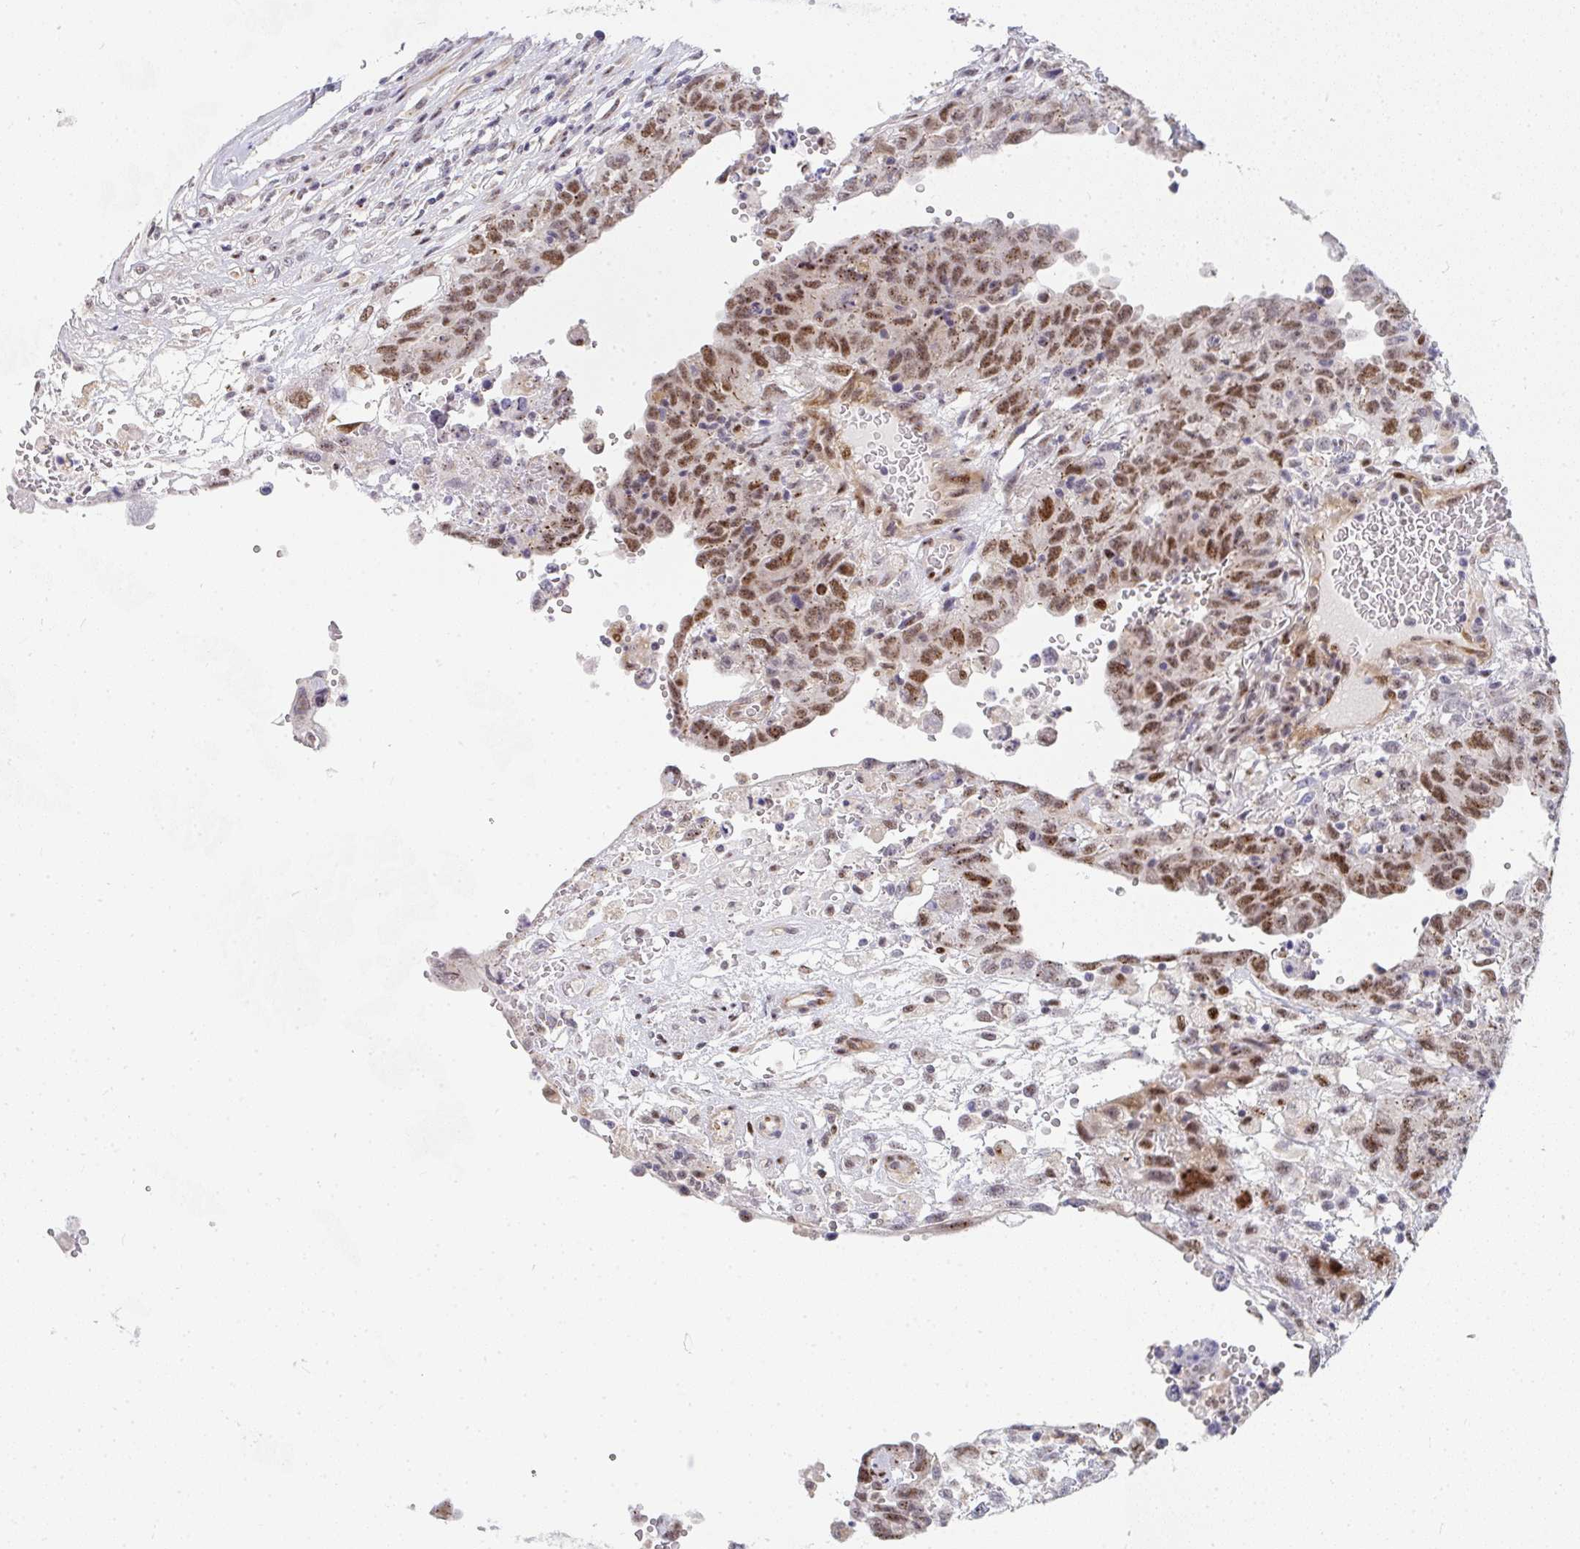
{"staining": {"intensity": "moderate", "quantity": "25%-75%", "location": "nuclear"}, "tissue": "testis cancer", "cell_type": "Tumor cells", "image_type": "cancer", "snomed": [{"axis": "morphology", "description": "Carcinoma, Embryonal, NOS"}, {"axis": "topography", "description": "Testis"}], "caption": "Moderate nuclear expression for a protein is identified in about 25%-75% of tumor cells of testis embryonal carcinoma using immunohistochemistry.", "gene": "ZIC3", "patient": {"sex": "male", "age": 26}}